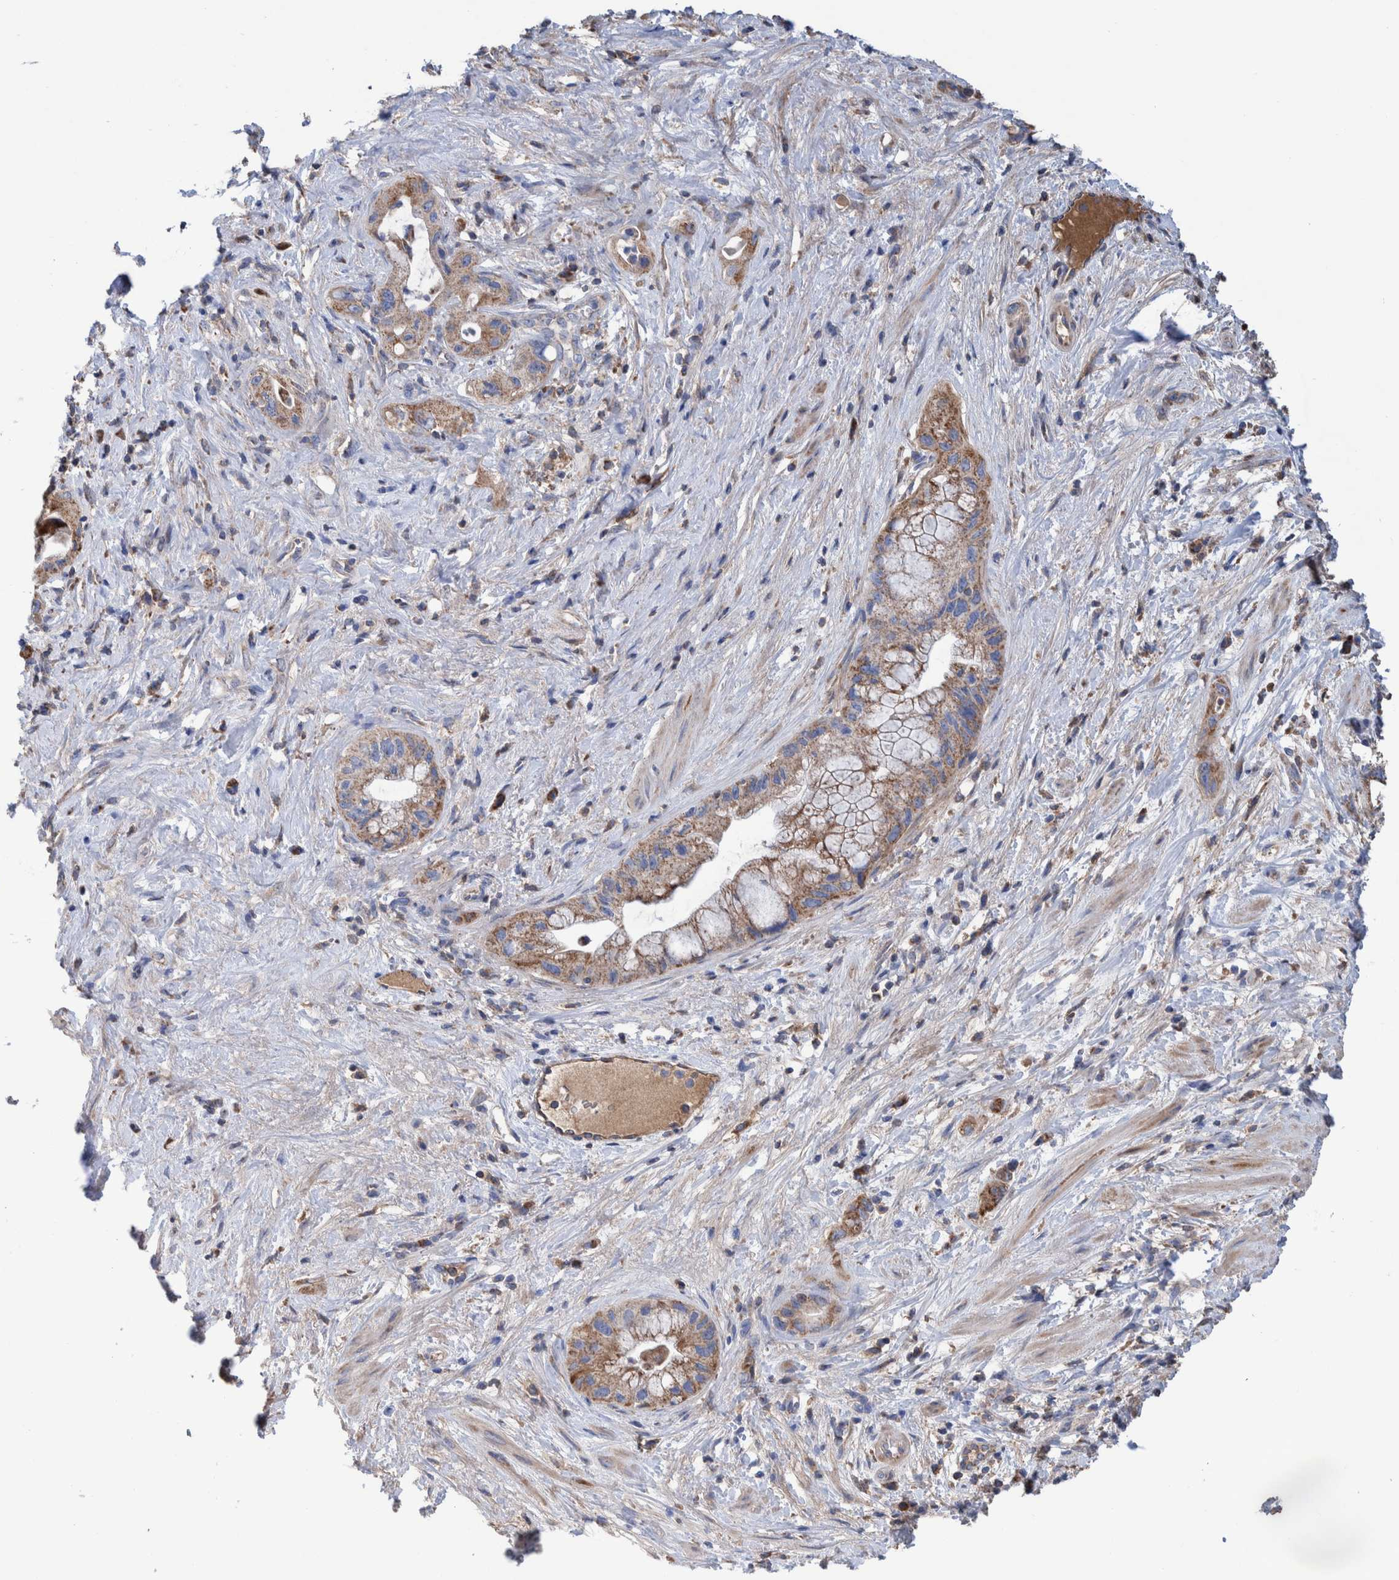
{"staining": {"intensity": "moderate", "quantity": ">75%", "location": "cytoplasmic/membranous"}, "tissue": "pancreatic cancer", "cell_type": "Tumor cells", "image_type": "cancer", "snomed": [{"axis": "morphology", "description": "Adenocarcinoma, NOS"}, {"axis": "topography", "description": "Pancreas"}], "caption": "Protein staining of pancreatic adenocarcinoma tissue exhibits moderate cytoplasmic/membranous staining in approximately >75% of tumor cells.", "gene": "DECR1", "patient": {"sex": "female", "age": 73}}